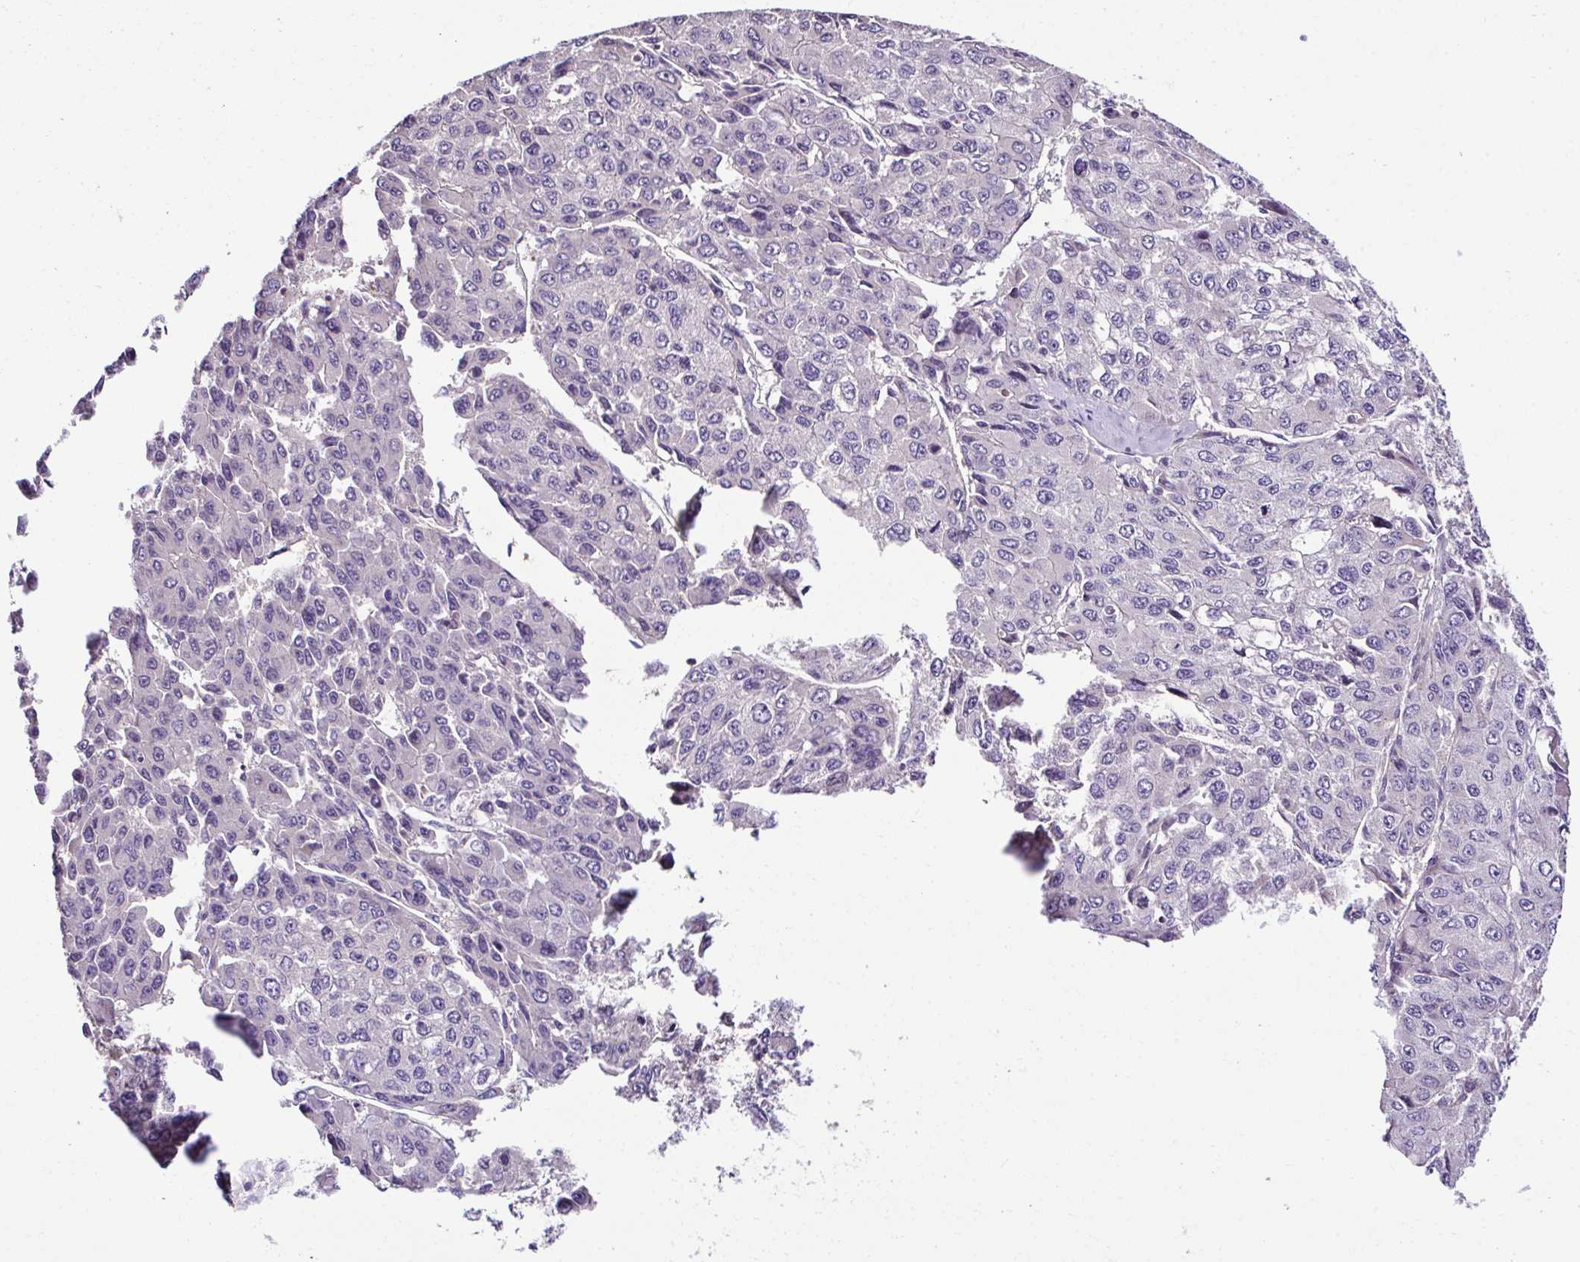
{"staining": {"intensity": "negative", "quantity": "none", "location": "none"}, "tissue": "liver cancer", "cell_type": "Tumor cells", "image_type": "cancer", "snomed": [{"axis": "morphology", "description": "Carcinoma, Hepatocellular, NOS"}, {"axis": "topography", "description": "Liver"}], "caption": "Tumor cells are negative for protein expression in human liver hepatocellular carcinoma.", "gene": "CCDC85C", "patient": {"sex": "female", "age": 66}}